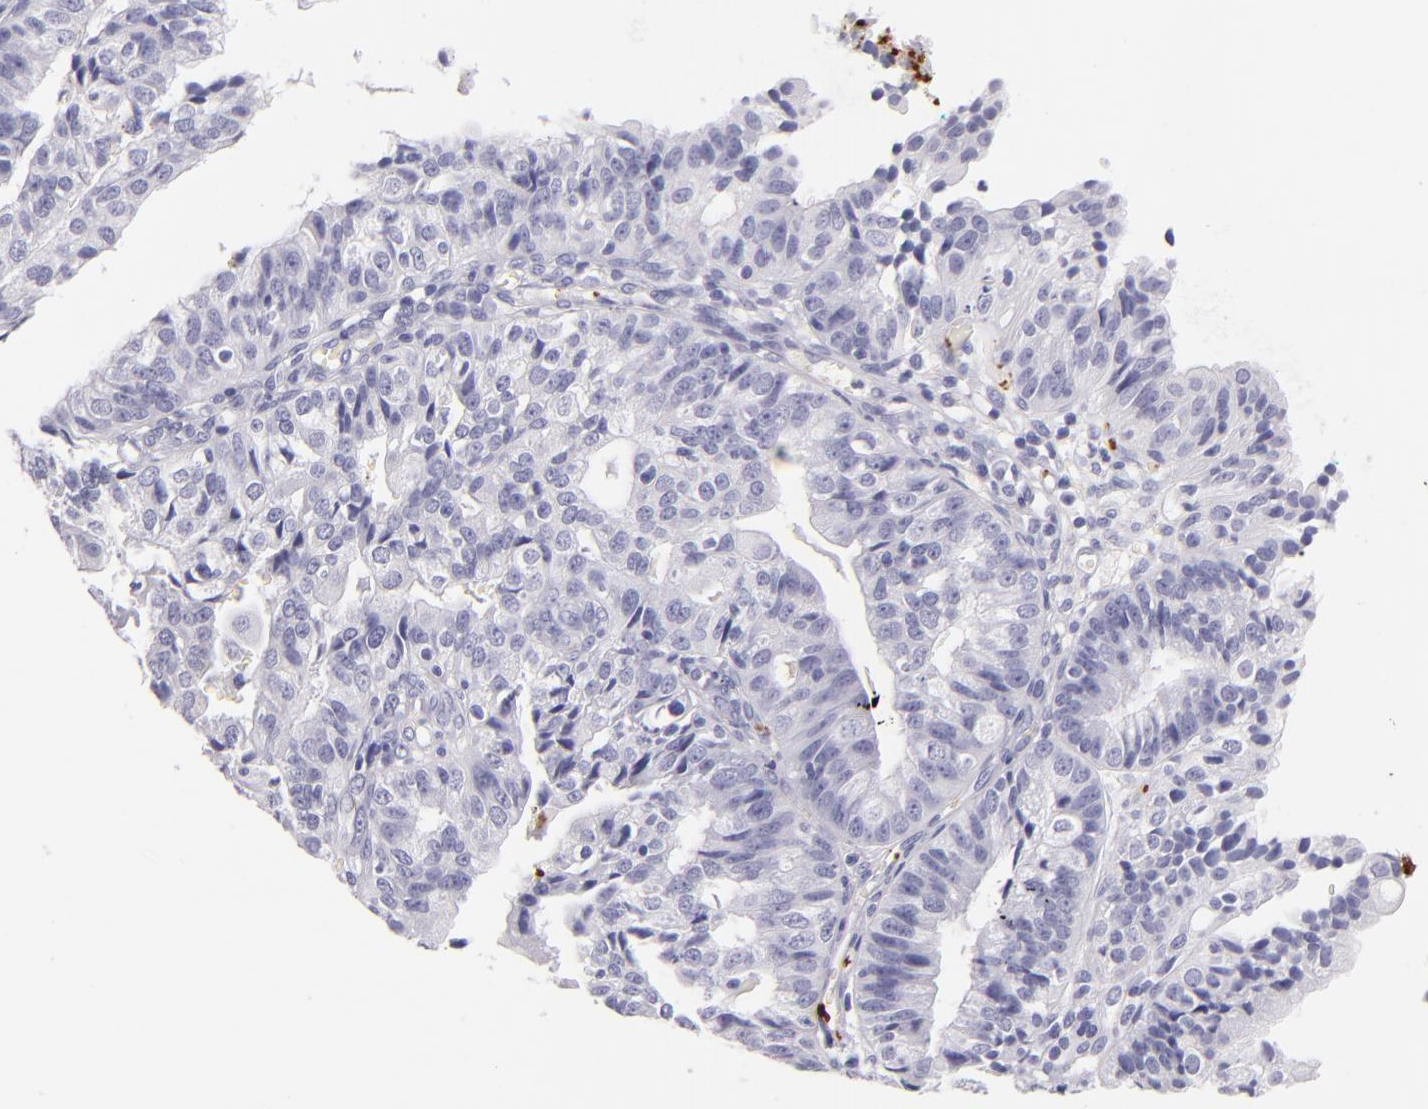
{"staining": {"intensity": "negative", "quantity": "none", "location": "none"}, "tissue": "endometrial cancer", "cell_type": "Tumor cells", "image_type": "cancer", "snomed": [{"axis": "morphology", "description": "Adenocarcinoma, NOS"}, {"axis": "topography", "description": "Endometrium"}], "caption": "DAB immunohistochemical staining of human endometrial cancer displays no significant staining in tumor cells. Brightfield microscopy of immunohistochemistry (IHC) stained with DAB (brown) and hematoxylin (blue), captured at high magnification.", "gene": "GP1BA", "patient": {"sex": "female", "age": 56}}